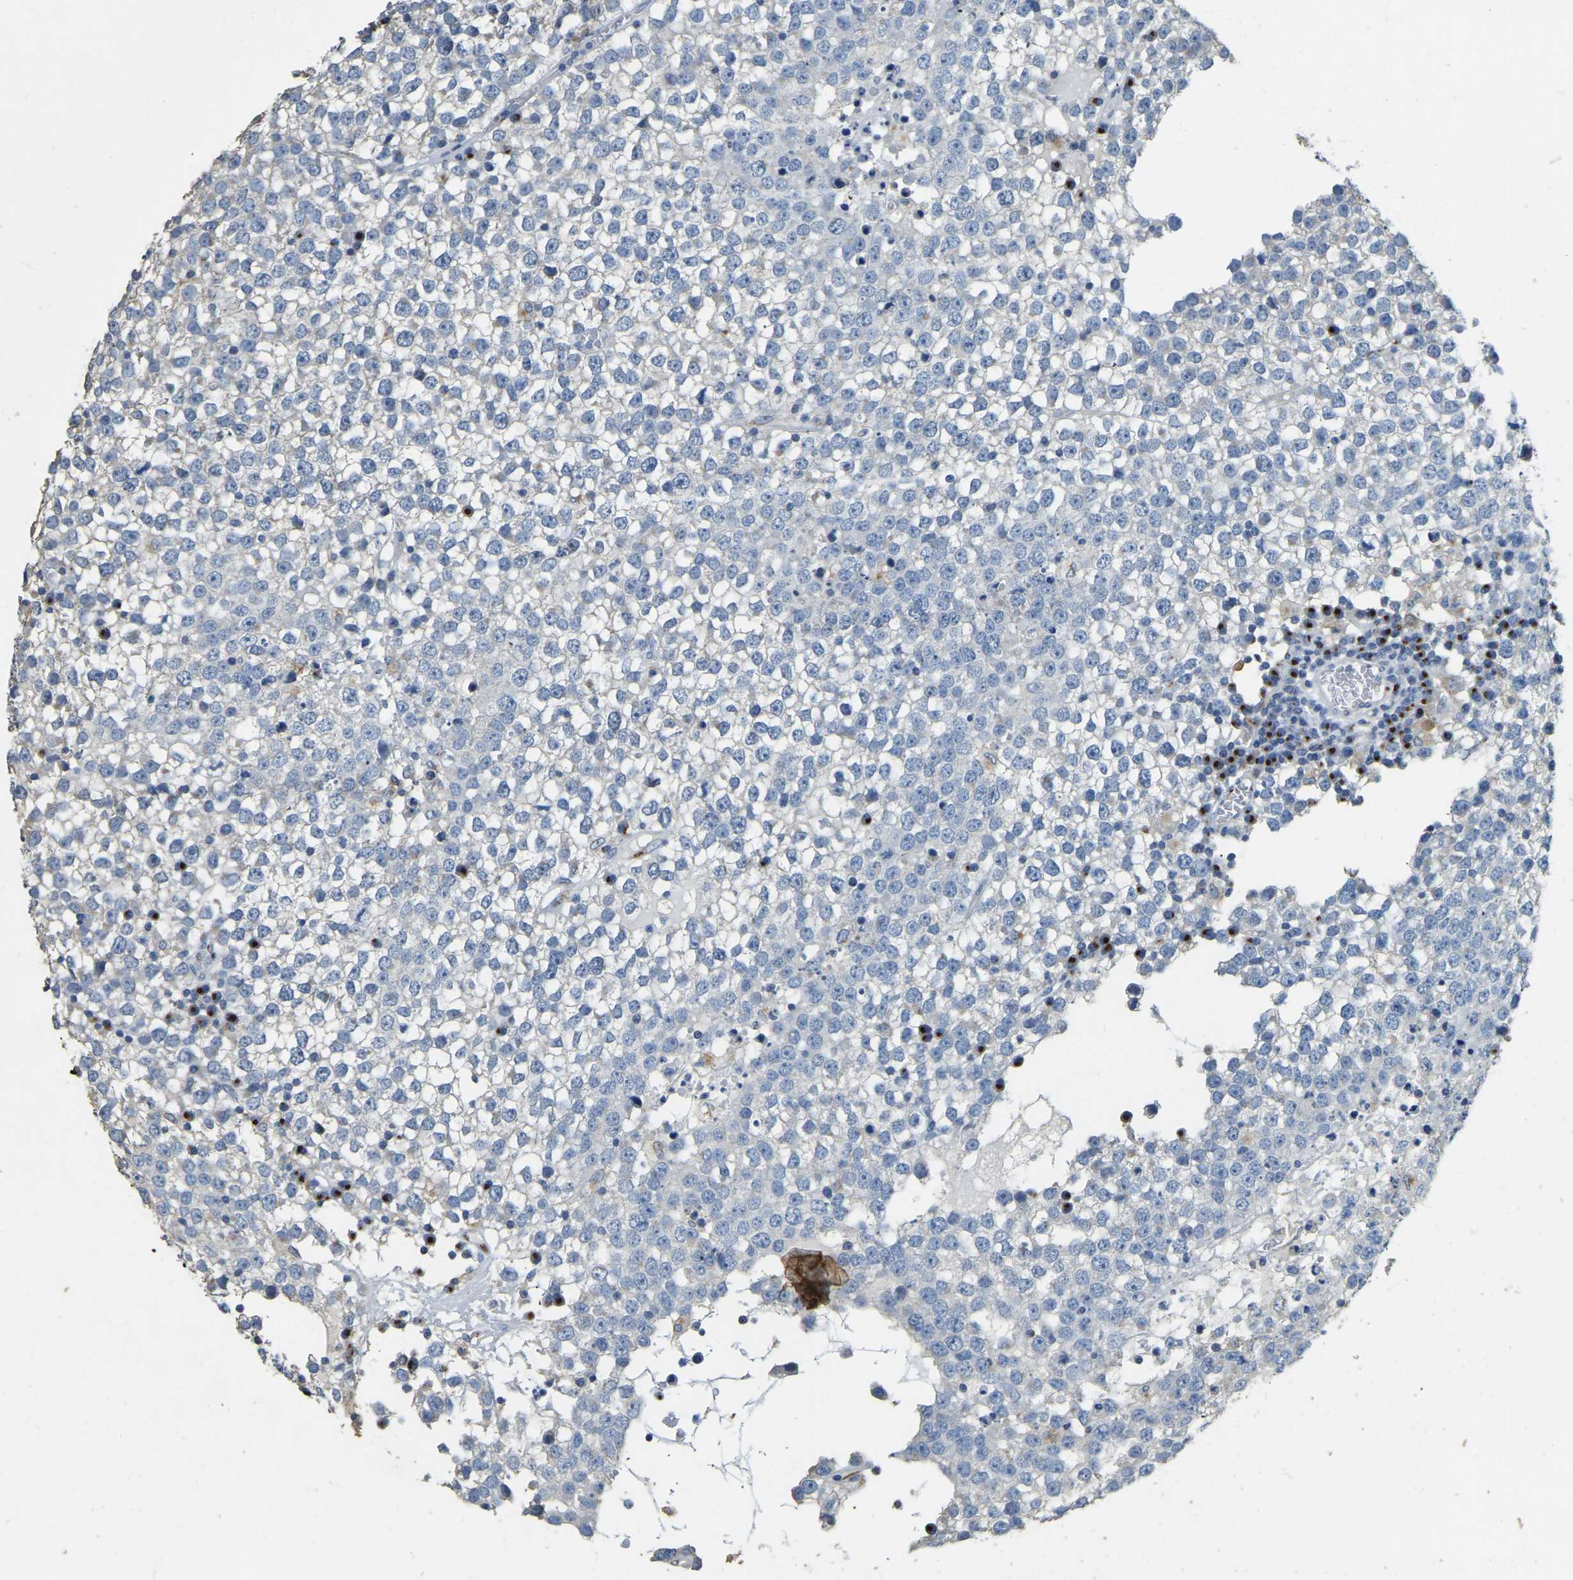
{"staining": {"intensity": "negative", "quantity": "none", "location": "none"}, "tissue": "testis cancer", "cell_type": "Tumor cells", "image_type": "cancer", "snomed": [{"axis": "morphology", "description": "Seminoma, NOS"}, {"axis": "topography", "description": "Testis"}], "caption": "Testis cancer (seminoma) was stained to show a protein in brown. There is no significant positivity in tumor cells.", "gene": "FAM174A", "patient": {"sex": "male", "age": 65}}